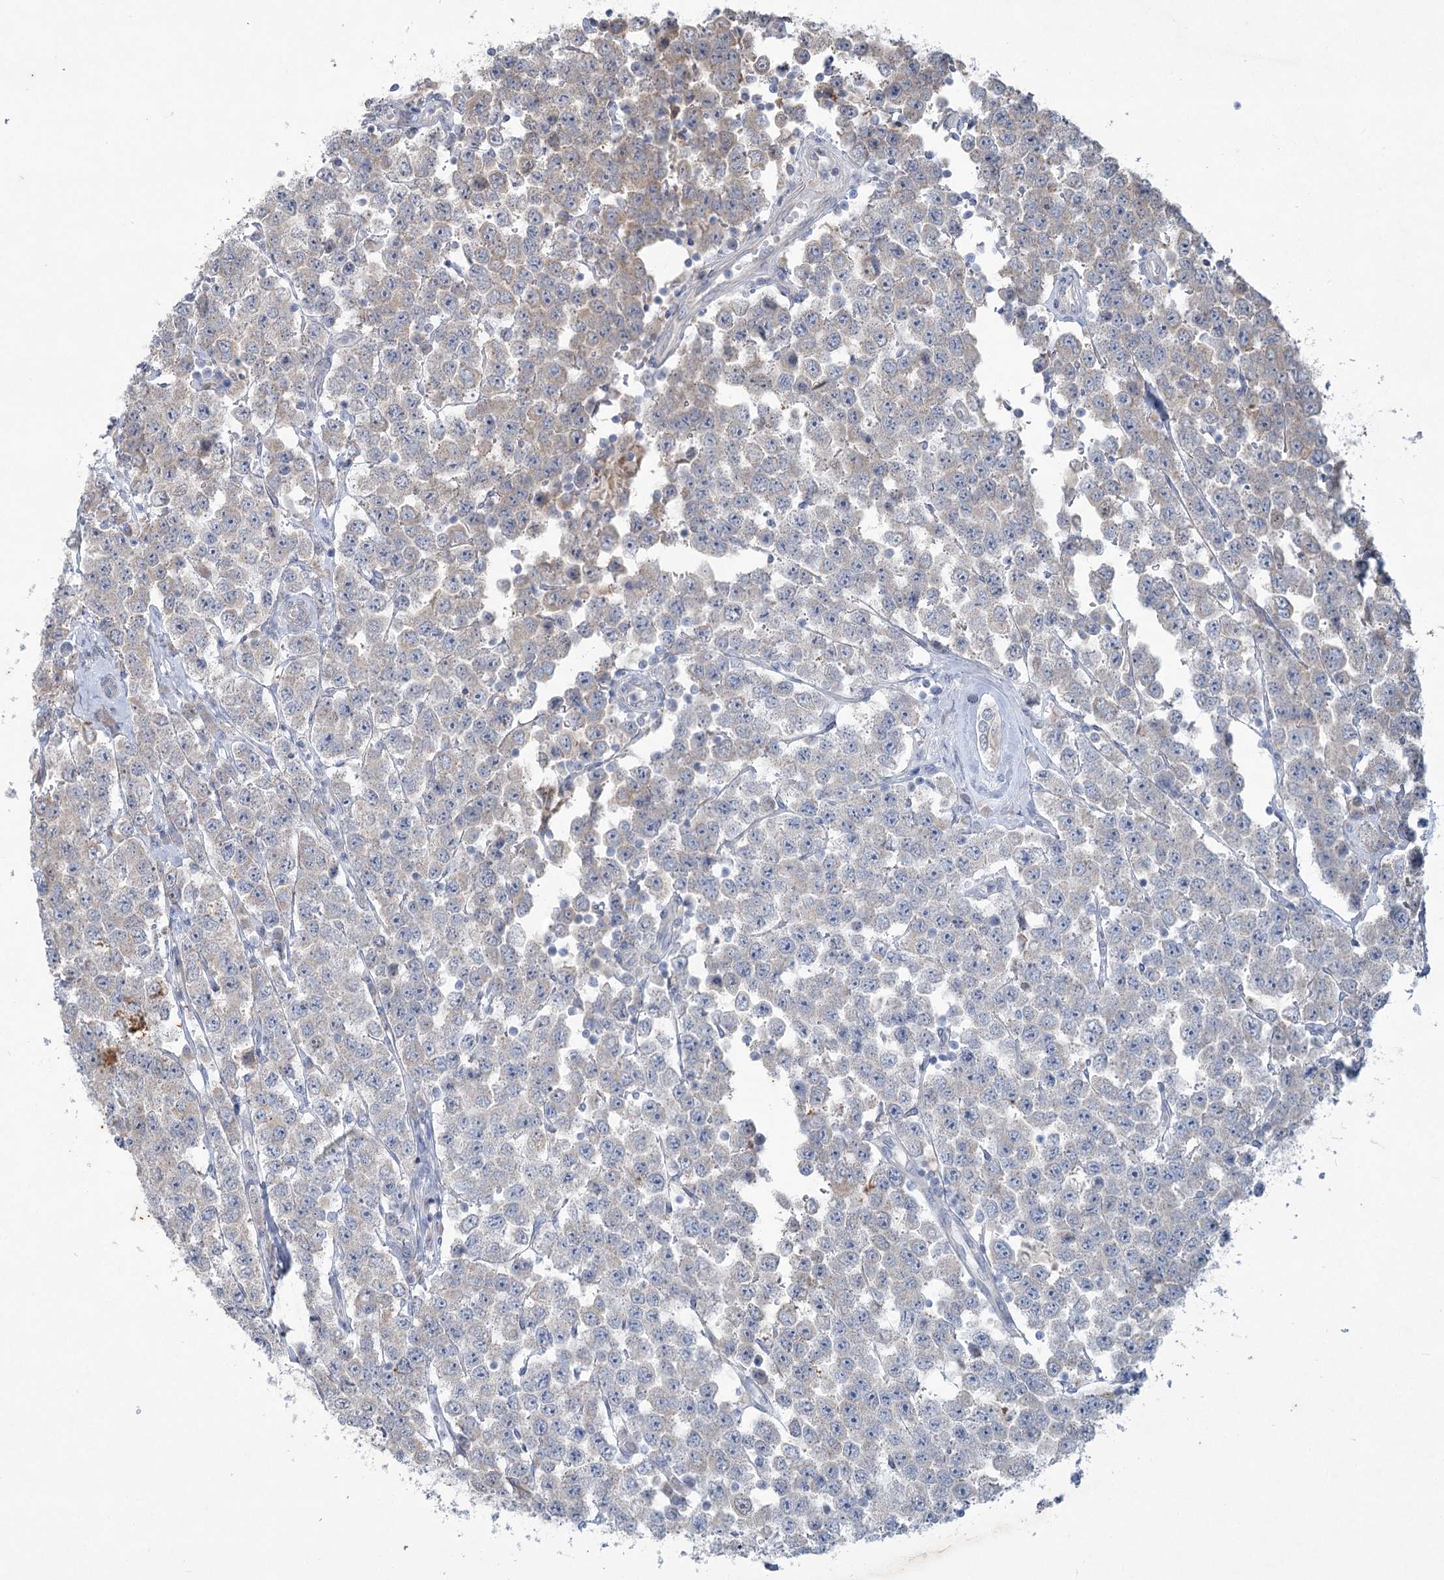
{"staining": {"intensity": "weak", "quantity": "<25%", "location": "cytoplasmic/membranous"}, "tissue": "testis cancer", "cell_type": "Tumor cells", "image_type": "cancer", "snomed": [{"axis": "morphology", "description": "Seminoma, NOS"}, {"axis": "topography", "description": "Testis"}], "caption": "The micrograph reveals no significant positivity in tumor cells of testis seminoma. Brightfield microscopy of IHC stained with DAB (brown) and hematoxylin (blue), captured at high magnification.", "gene": "PLA2G12A", "patient": {"sex": "male", "age": 28}}